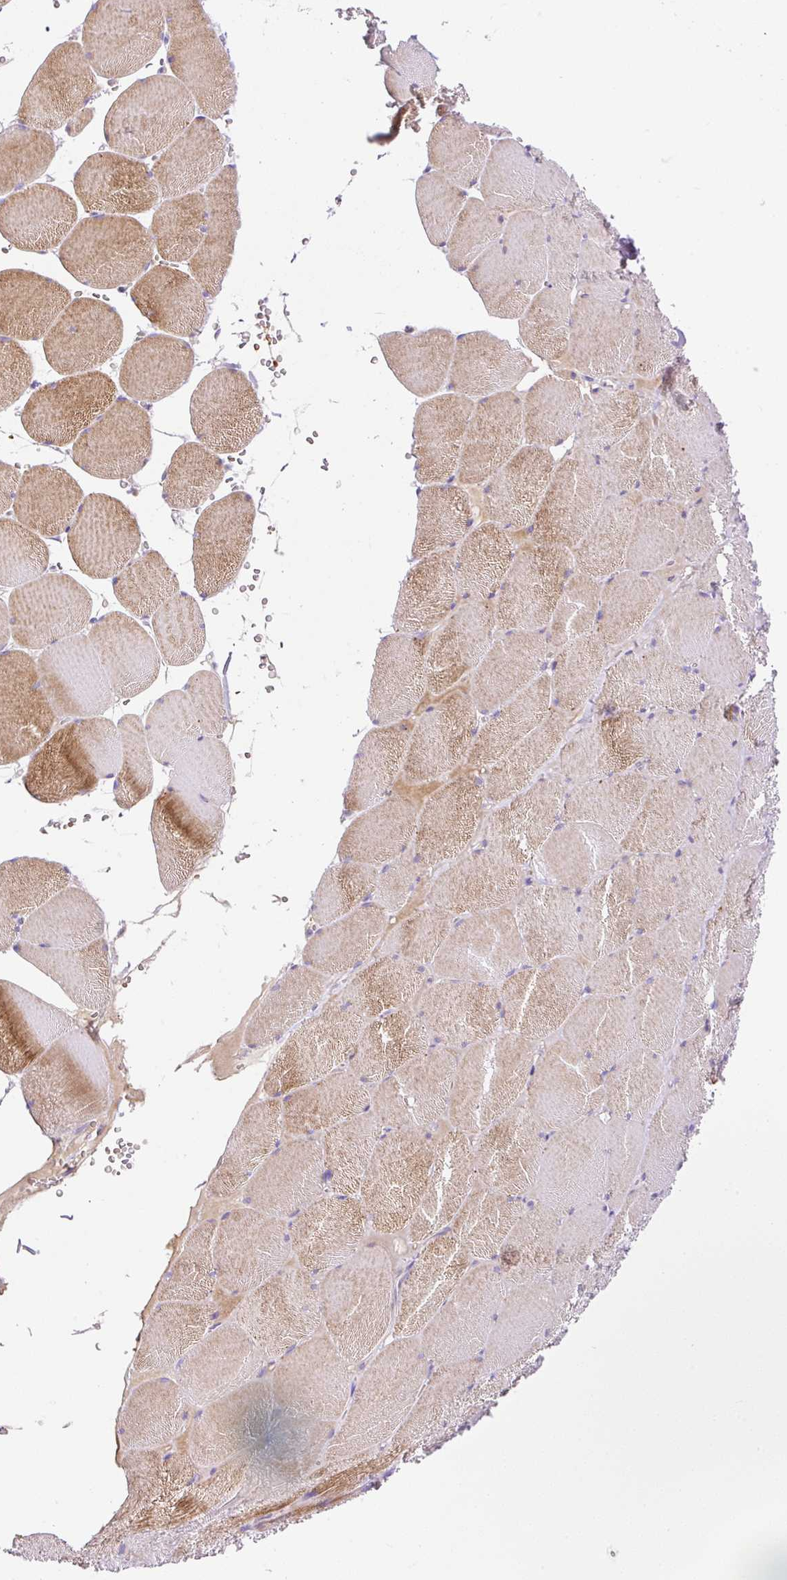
{"staining": {"intensity": "moderate", "quantity": "25%-75%", "location": "cytoplasmic/membranous"}, "tissue": "skeletal muscle", "cell_type": "Myocytes", "image_type": "normal", "snomed": [{"axis": "morphology", "description": "Normal tissue, NOS"}, {"axis": "topography", "description": "Skeletal muscle"}, {"axis": "topography", "description": "Head-Neck"}], "caption": "Protein positivity by immunohistochemistry exhibits moderate cytoplasmic/membranous expression in approximately 25%-75% of myocytes in benign skeletal muscle.", "gene": "LHFPL5", "patient": {"sex": "male", "age": 66}}